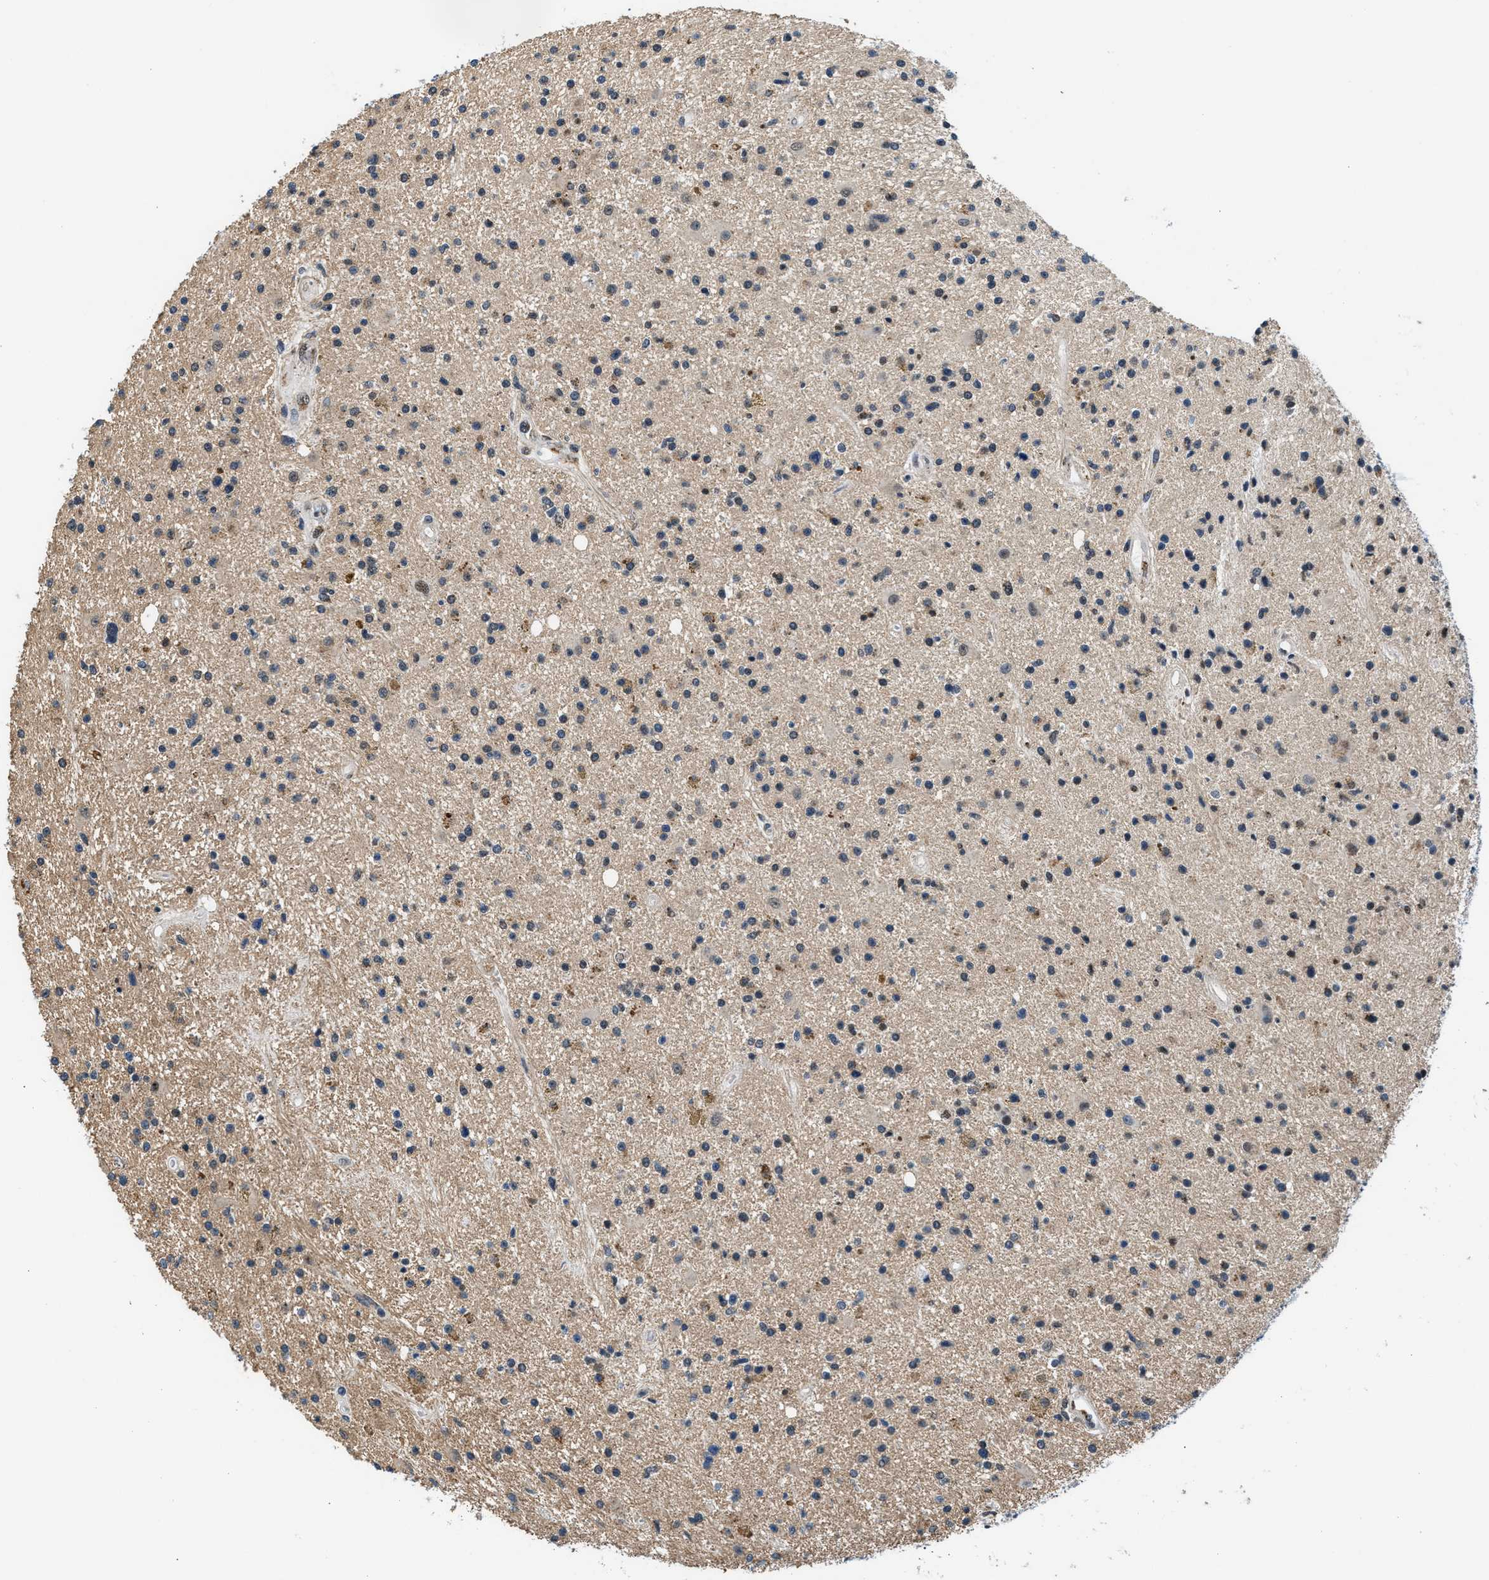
{"staining": {"intensity": "weak", "quantity": "25%-75%", "location": "cytoplasmic/membranous,nuclear"}, "tissue": "glioma", "cell_type": "Tumor cells", "image_type": "cancer", "snomed": [{"axis": "morphology", "description": "Glioma, malignant, High grade"}, {"axis": "topography", "description": "Brain"}], "caption": "Tumor cells show low levels of weak cytoplasmic/membranous and nuclear positivity in approximately 25%-75% of cells in human glioma. (Stains: DAB in brown, nuclei in blue, Microscopy: brightfield microscopy at high magnification).", "gene": "KCNMB2", "patient": {"sex": "male", "age": 33}}